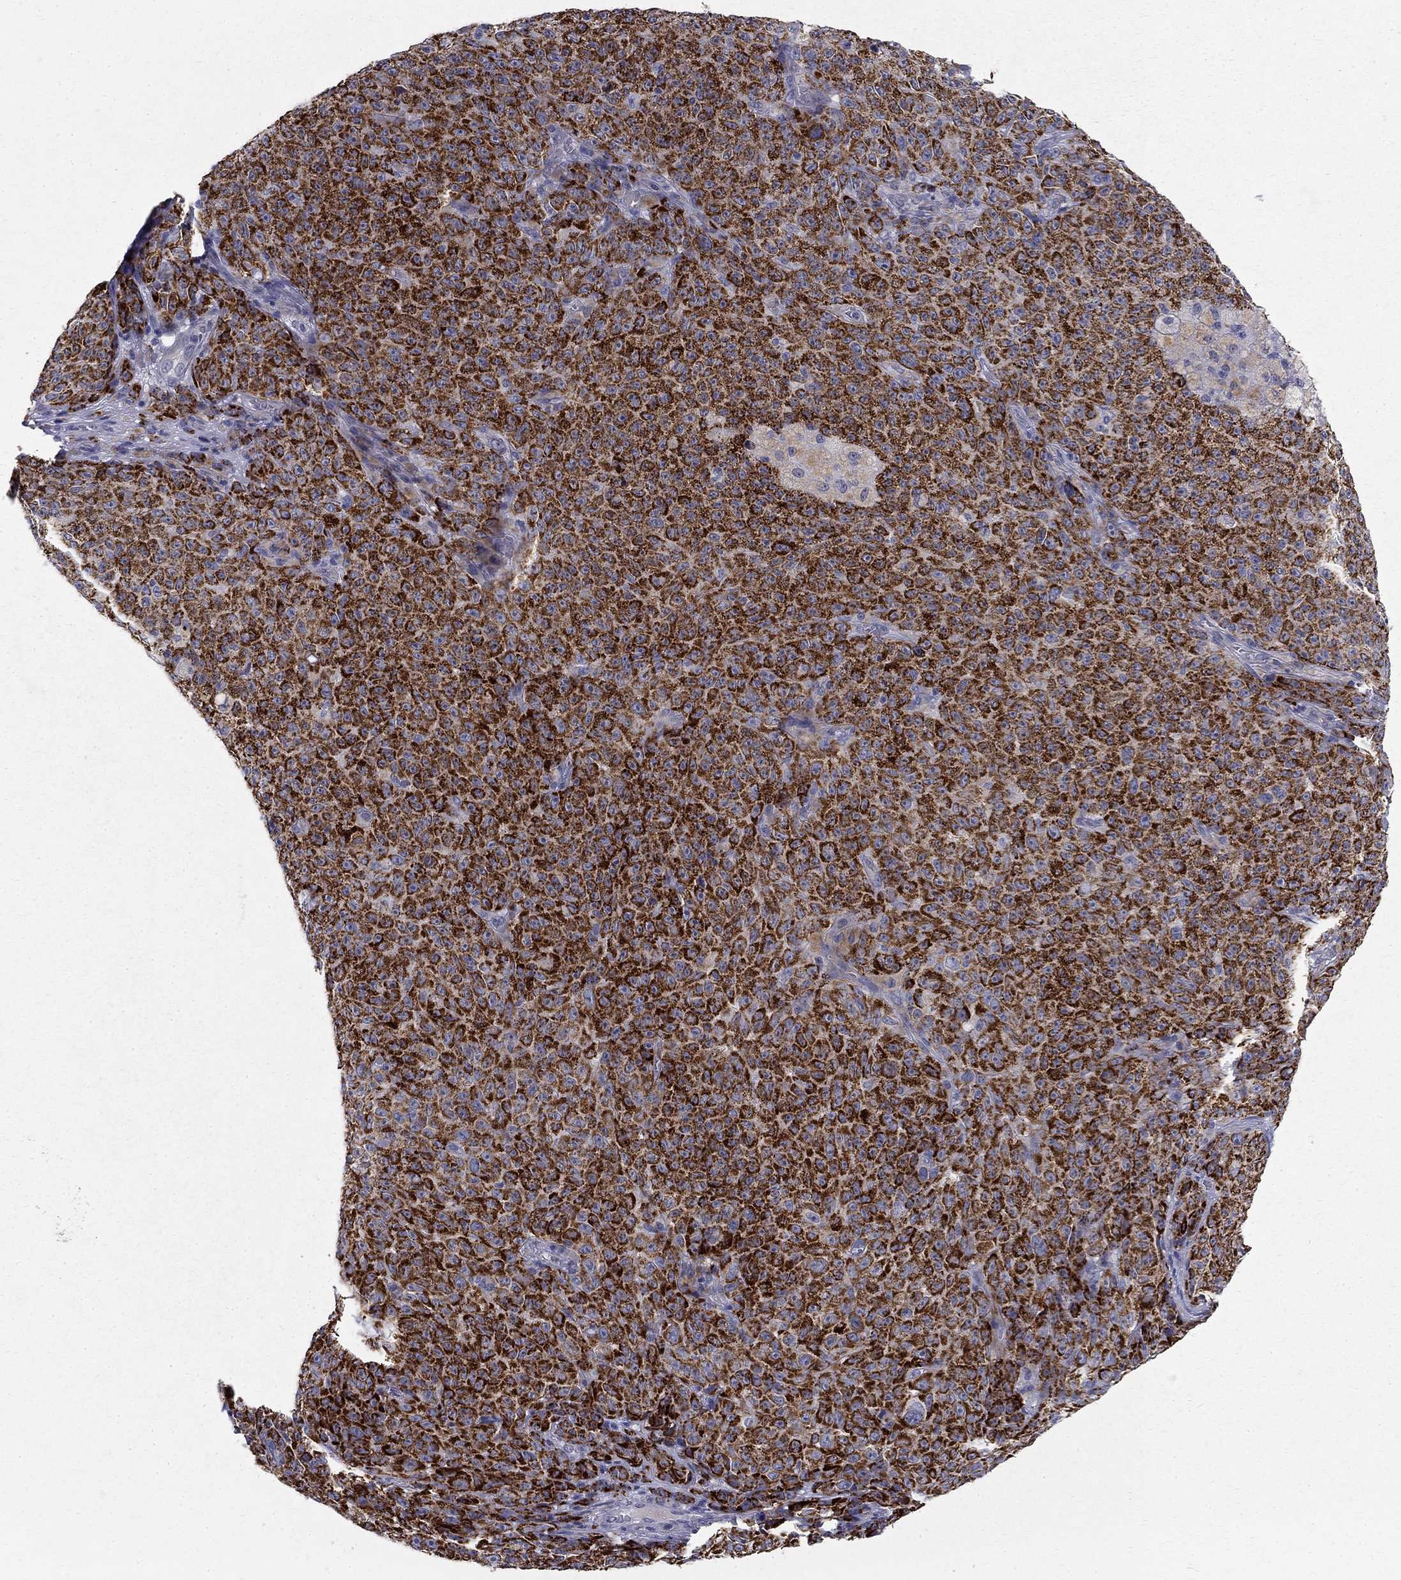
{"staining": {"intensity": "strong", "quantity": ">75%", "location": "cytoplasmic/membranous"}, "tissue": "melanoma", "cell_type": "Tumor cells", "image_type": "cancer", "snomed": [{"axis": "morphology", "description": "Malignant melanoma, NOS"}, {"axis": "topography", "description": "Skin"}], "caption": "Immunohistochemistry (IHC) histopathology image of neoplastic tissue: human melanoma stained using IHC displays high levels of strong protein expression localized specifically in the cytoplasmic/membranous of tumor cells, appearing as a cytoplasmic/membranous brown color.", "gene": "CLIC6", "patient": {"sex": "female", "age": 82}}